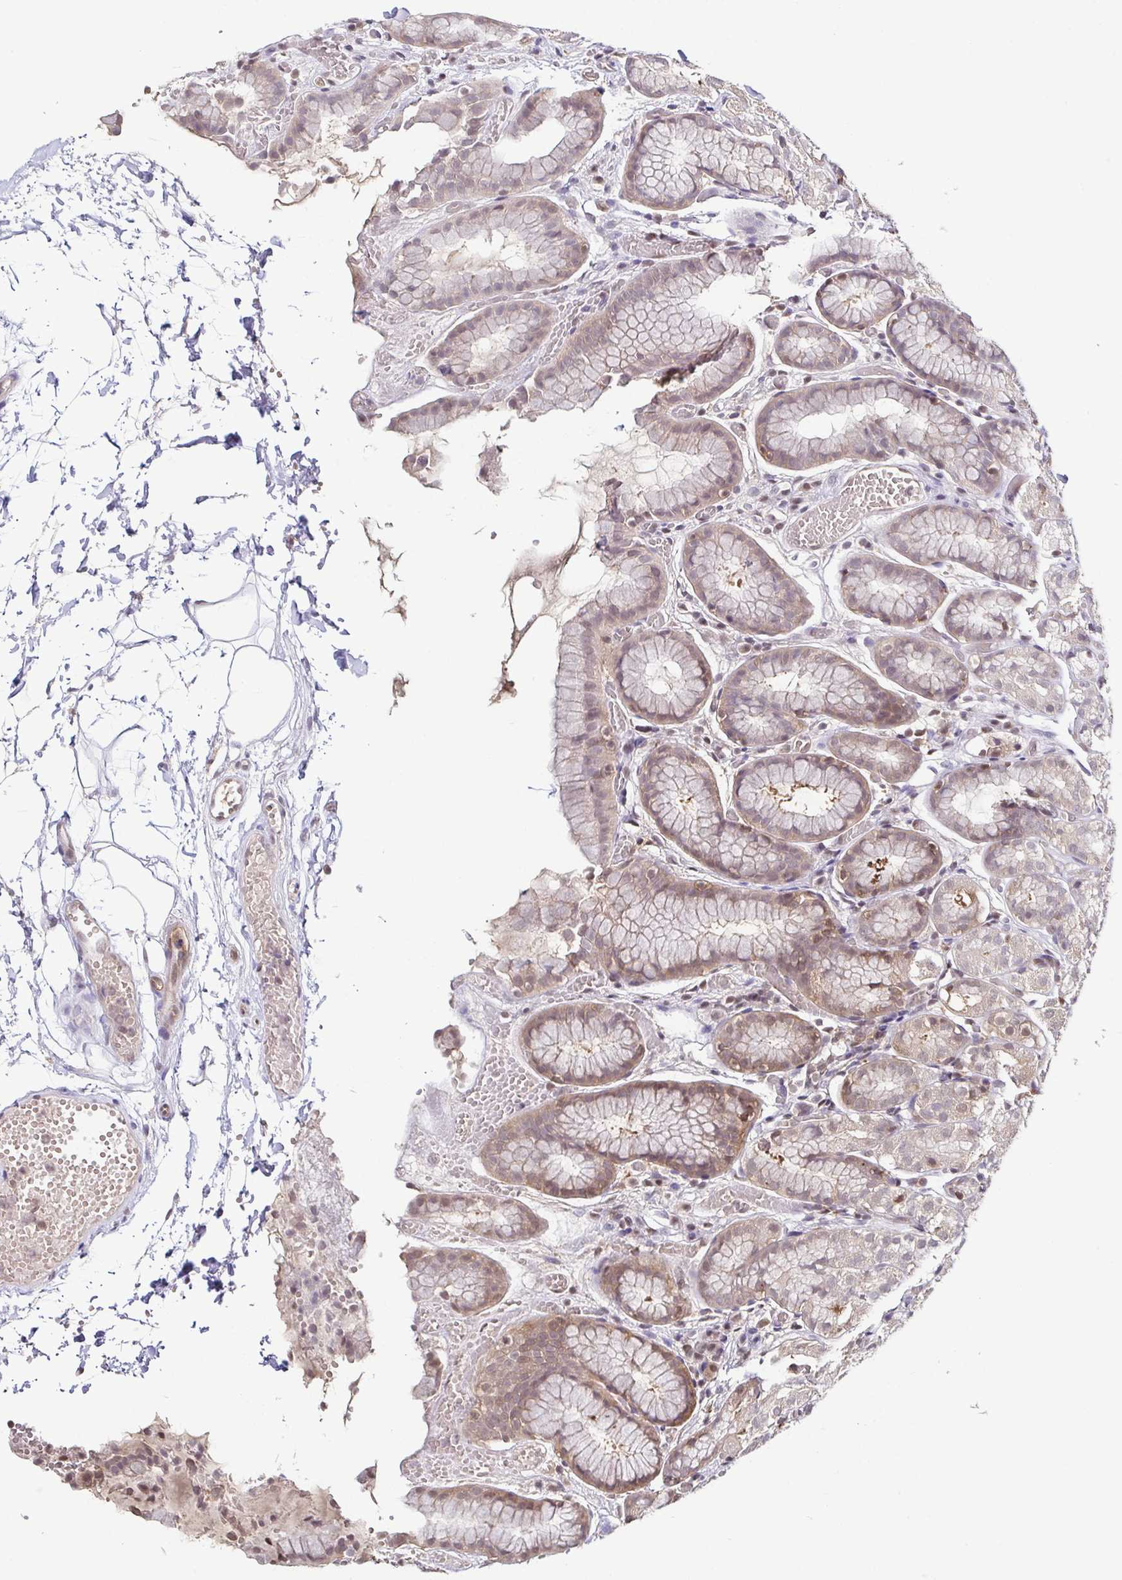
{"staining": {"intensity": "moderate", "quantity": ">75%", "location": "cytoplasmic/membranous,nuclear"}, "tissue": "stomach", "cell_type": "Glandular cells", "image_type": "normal", "snomed": [{"axis": "morphology", "description": "Normal tissue, NOS"}, {"axis": "topography", "description": "Stomach"}], "caption": "An immunohistochemistry (IHC) histopathology image of benign tissue is shown. Protein staining in brown highlights moderate cytoplasmic/membranous,nuclear positivity in stomach within glandular cells. Nuclei are stained in blue.", "gene": "PSMB9", "patient": {"sex": "male", "age": 70}}